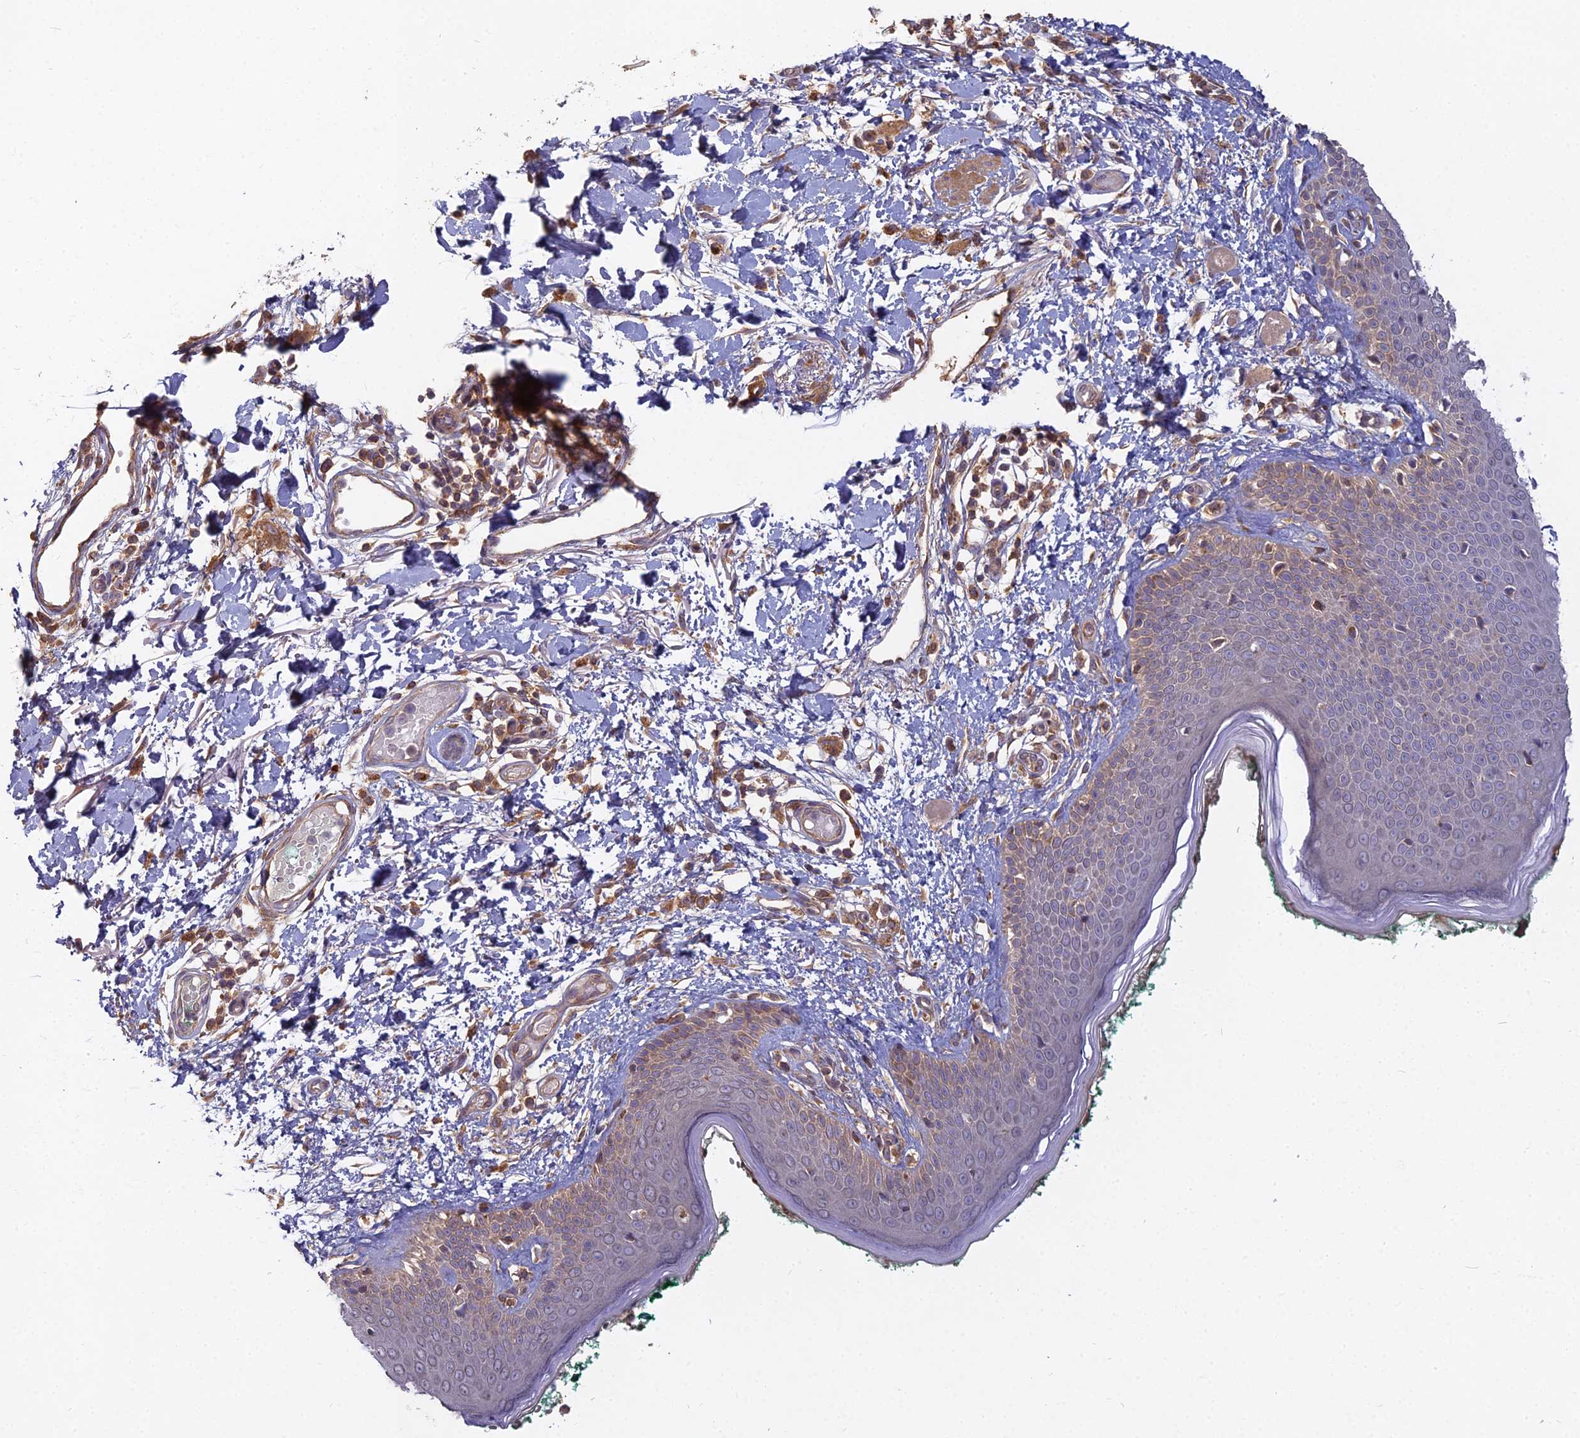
{"staining": {"intensity": "negative", "quantity": "none", "location": "none"}, "tissue": "skin", "cell_type": "Fibroblasts", "image_type": "normal", "snomed": [{"axis": "morphology", "description": "Normal tissue, NOS"}, {"axis": "morphology", "description": "Malignant melanoma, NOS"}, {"axis": "topography", "description": "Skin"}], "caption": "A micrograph of human skin is negative for staining in fibroblasts. Brightfield microscopy of IHC stained with DAB (3,3'-diaminobenzidine) (brown) and hematoxylin (blue), captured at high magnification.", "gene": "CCDC167", "patient": {"sex": "male", "age": 62}}